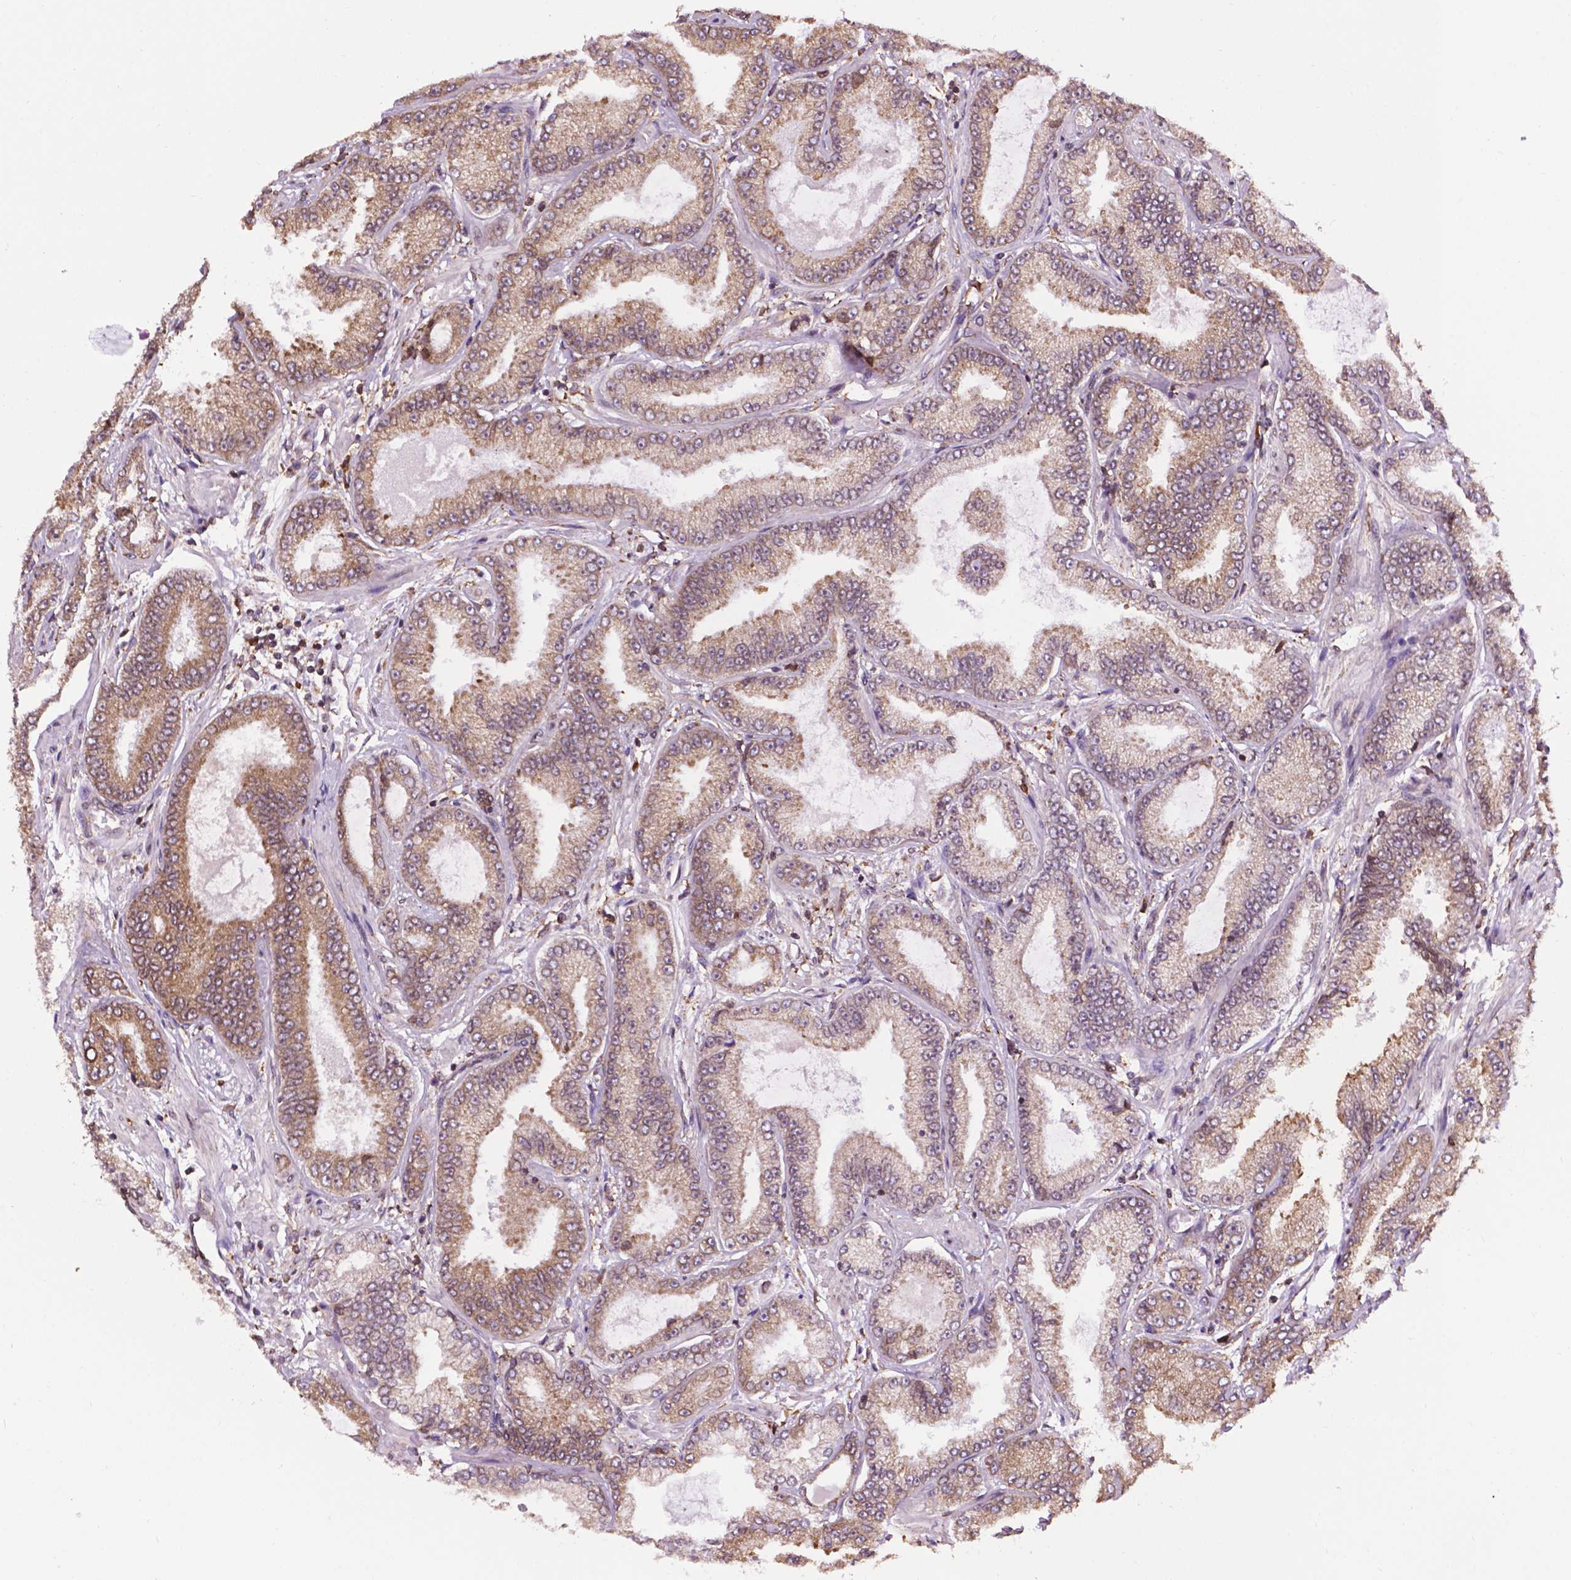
{"staining": {"intensity": "weak", "quantity": "<25%", "location": "cytoplasmic/membranous"}, "tissue": "prostate cancer", "cell_type": "Tumor cells", "image_type": "cancer", "snomed": [{"axis": "morphology", "description": "Adenocarcinoma, Low grade"}, {"axis": "topography", "description": "Prostate"}], "caption": "The IHC image has no significant positivity in tumor cells of prostate cancer (adenocarcinoma (low-grade)) tissue. (Brightfield microscopy of DAB (3,3'-diaminobenzidine) immunohistochemistry at high magnification).", "gene": "GANAB", "patient": {"sex": "male", "age": 55}}